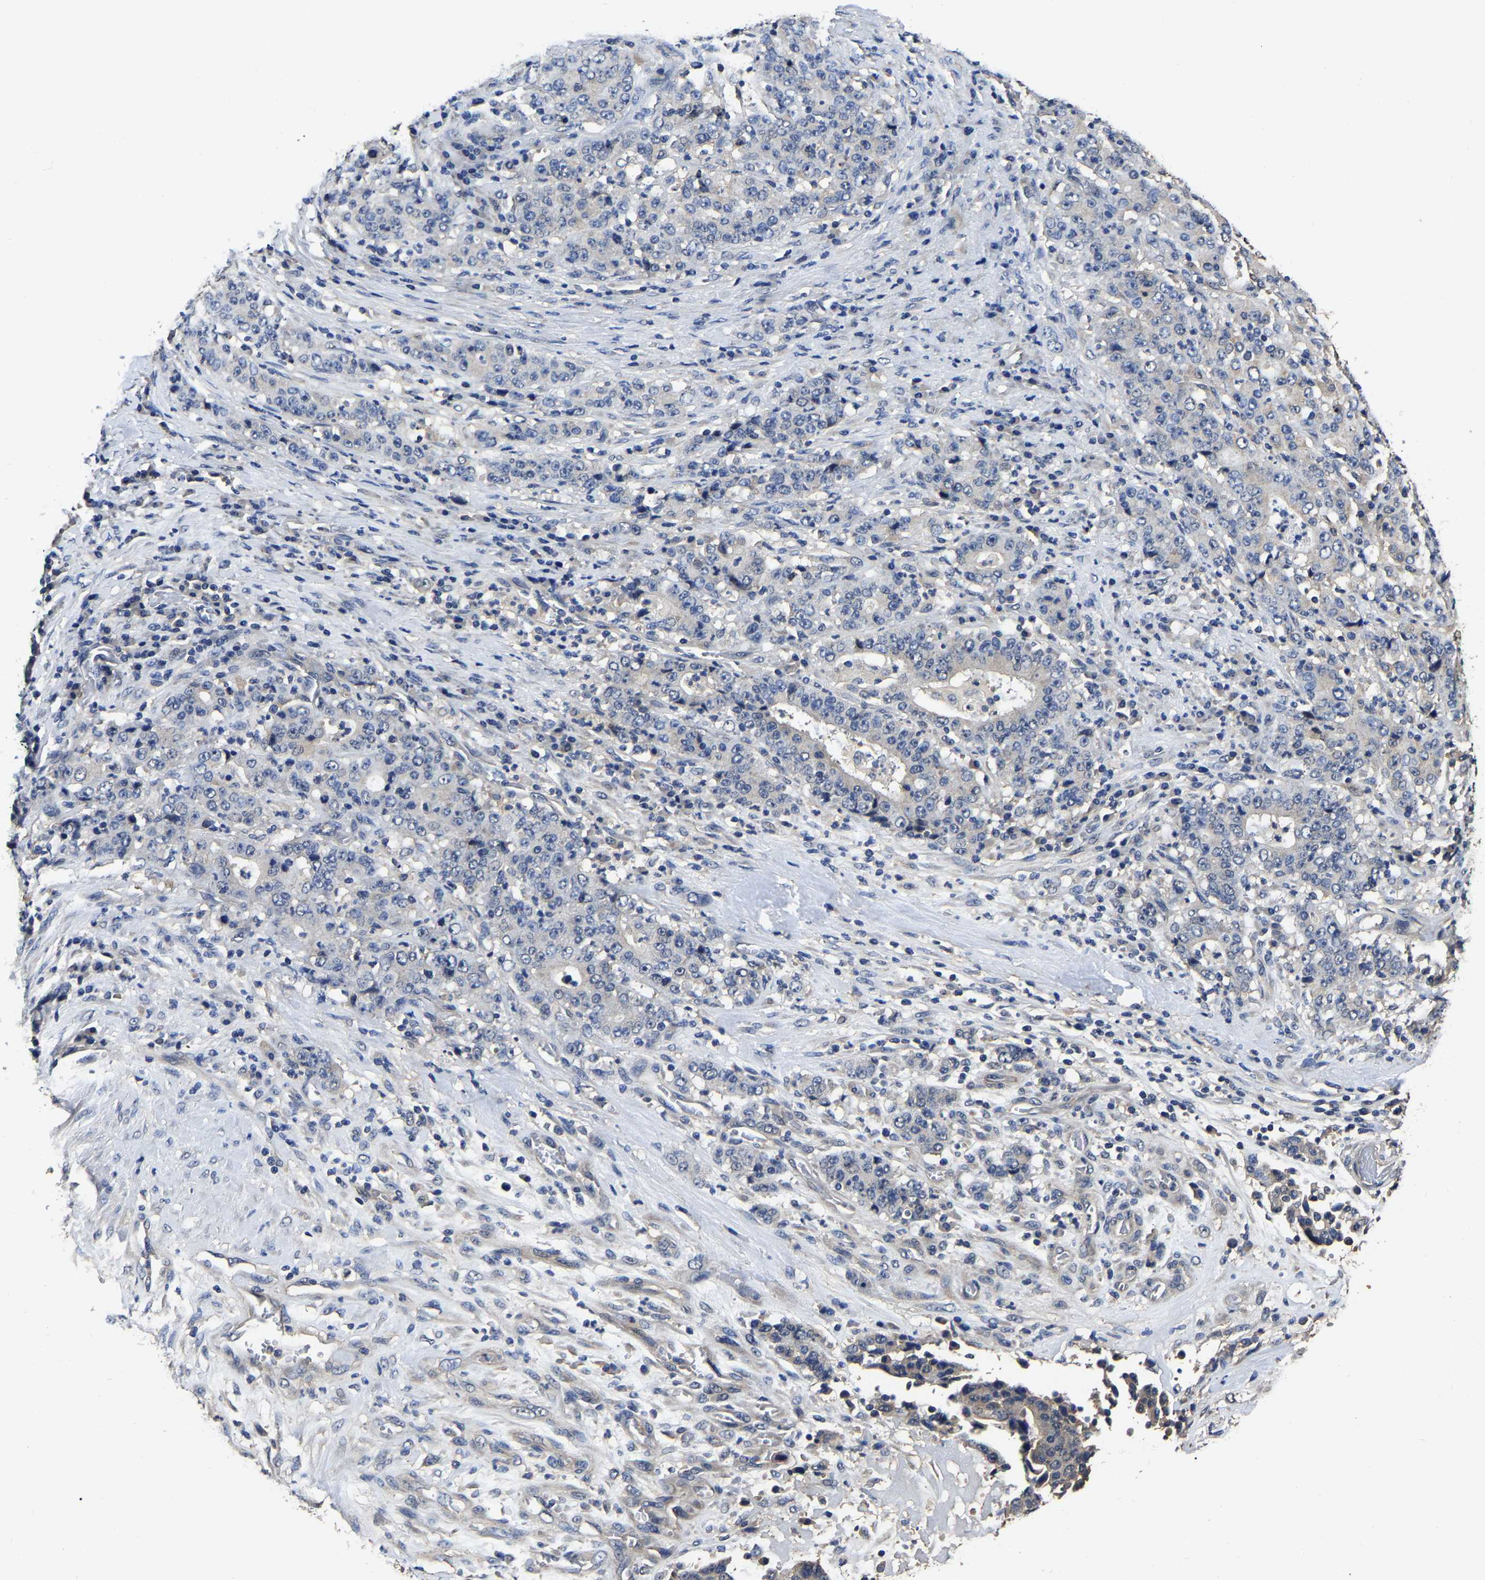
{"staining": {"intensity": "negative", "quantity": "none", "location": "none"}, "tissue": "stomach cancer", "cell_type": "Tumor cells", "image_type": "cancer", "snomed": [{"axis": "morphology", "description": "Normal tissue, NOS"}, {"axis": "morphology", "description": "Adenocarcinoma, NOS"}, {"axis": "topography", "description": "Stomach, upper"}, {"axis": "topography", "description": "Stomach"}], "caption": "Protein analysis of stomach adenocarcinoma reveals no significant staining in tumor cells.", "gene": "STK32C", "patient": {"sex": "male", "age": 59}}